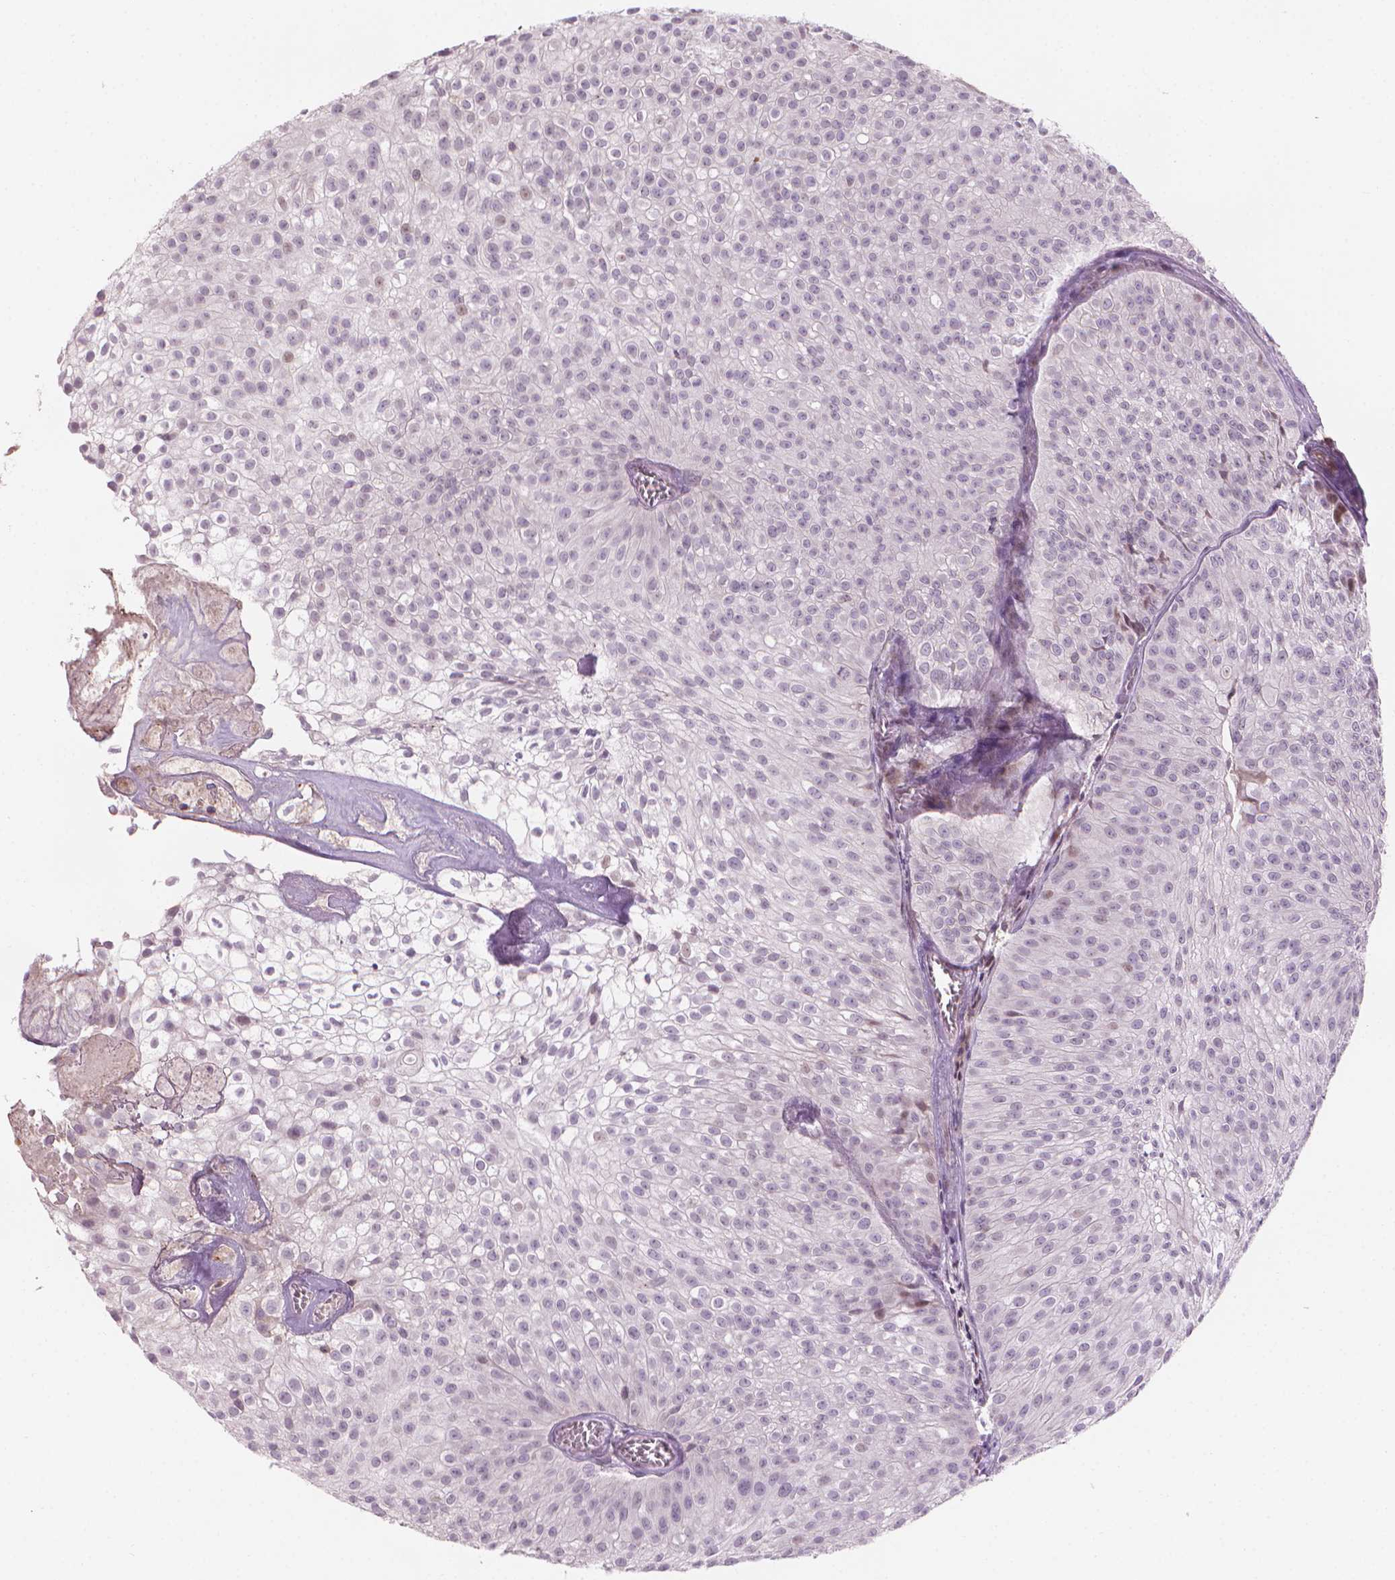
{"staining": {"intensity": "negative", "quantity": "none", "location": "none"}, "tissue": "urothelial cancer", "cell_type": "Tumor cells", "image_type": "cancer", "snomed": [{"axis": "morphology", "description": "Urothelial carcinoma, Low grade"}, {"axis": "topography", "description": "Urinary bladder"}], "caption": "There is no significant staining in tumor cells of urothelial carcinoma (low-grade).", "gene": "IFFO1", "patient": {"sex": "male", "age": 70}}